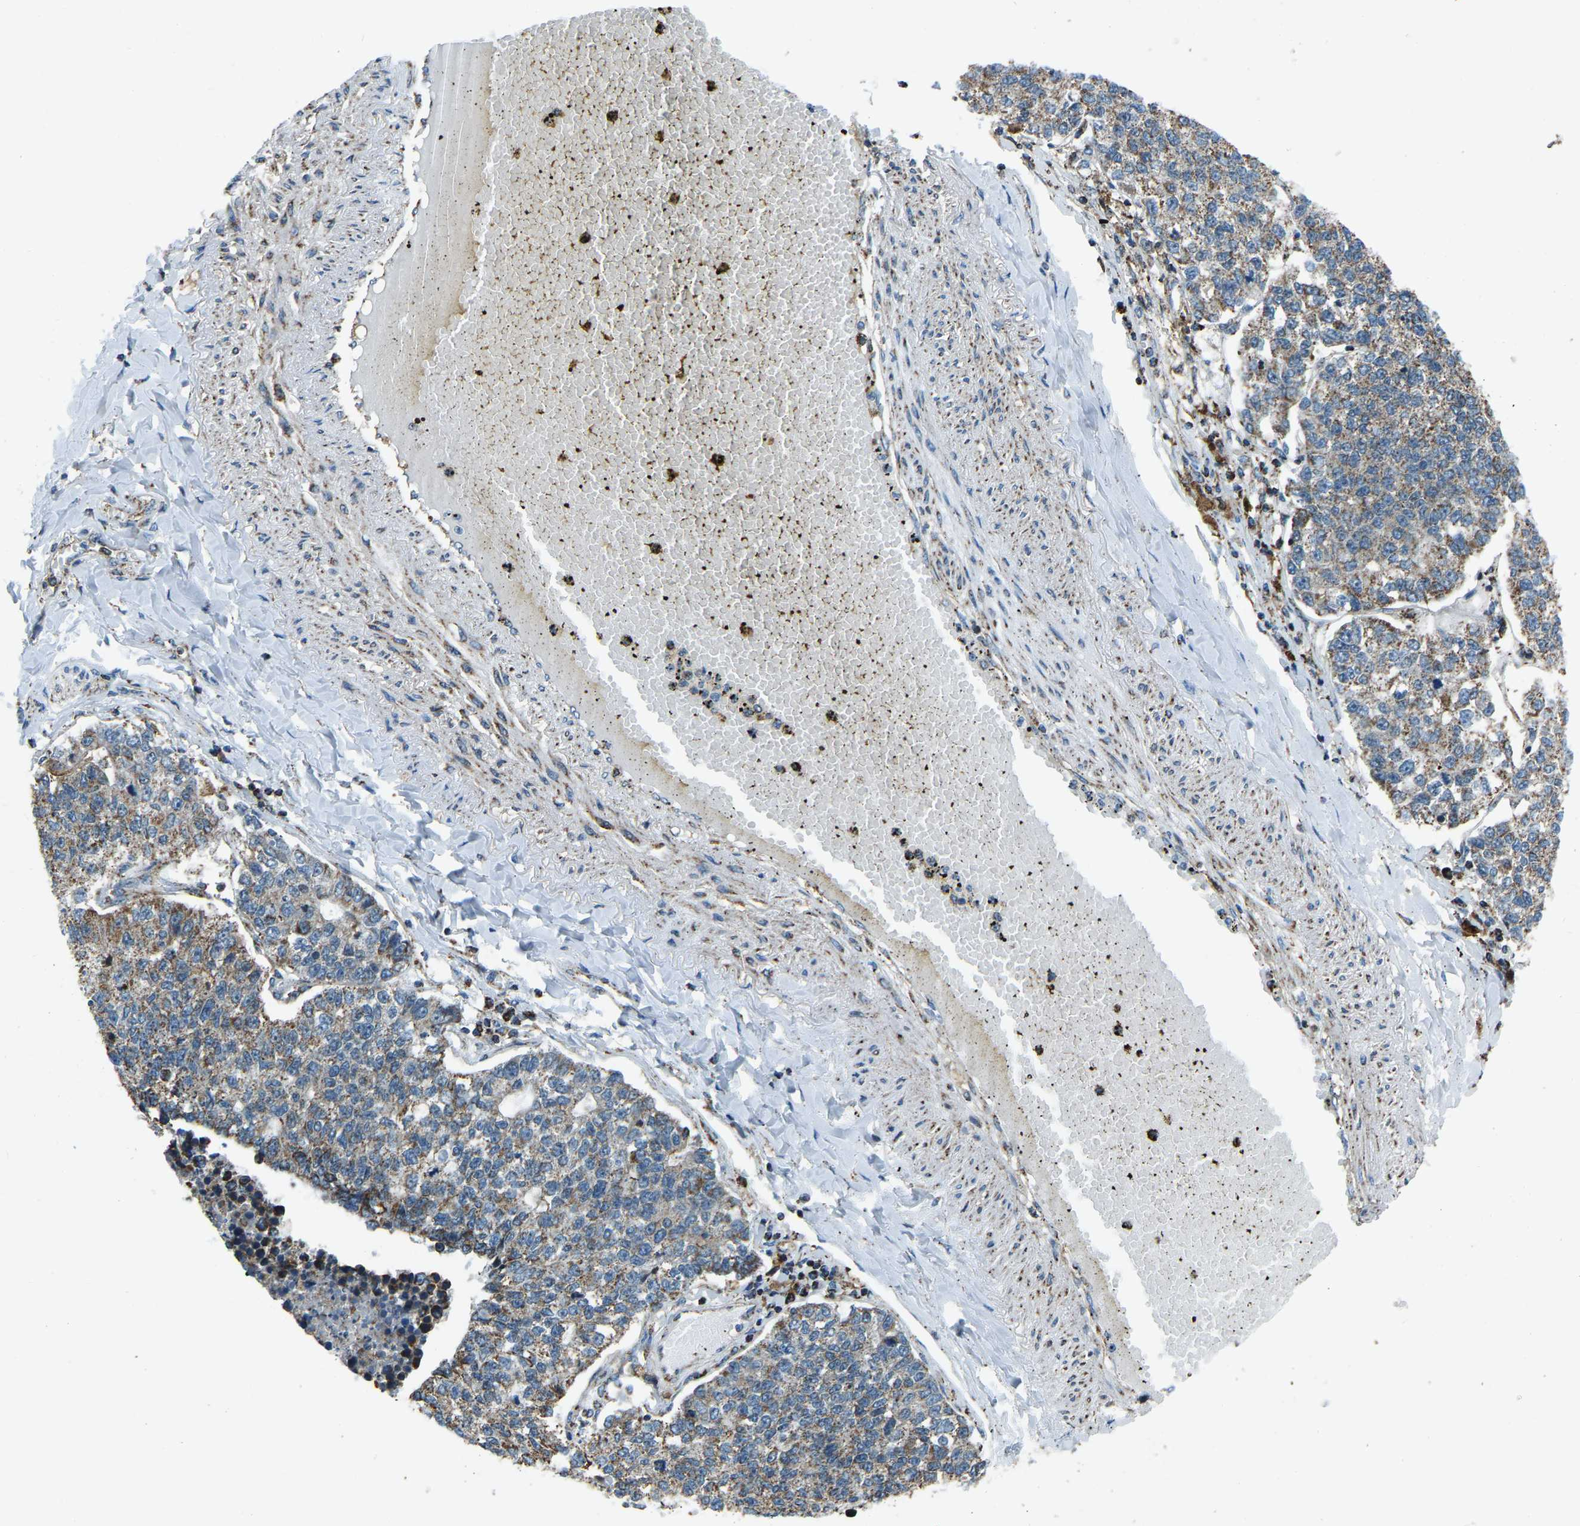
{"staining": {"intensity": "weak", "quantity": ">75%", "location": "cytoplasmic/membranous"}, "tissue": "lung cancer", "cell_type": "Tumor cells", "image_type": "cancer", "snomed": [{"axis": "morphology", "description": "Adenocarcinoma, NOS"}, {"axis": "topography", "description": "Lung"}], "caption": "Immunohistochemistry (IHC) histopathology image of neoplastic tissue: lung adenocarcinoma stained using immunohistochemistry (IHC) displays low levels of weak protein expression localized specifically in the cytoplasmic/membranous of tumor cells, appearing as a cytoplasmic/membranous brown color.", "gene": "RBM33", "patient": {"sex": "male", "age": 49}}